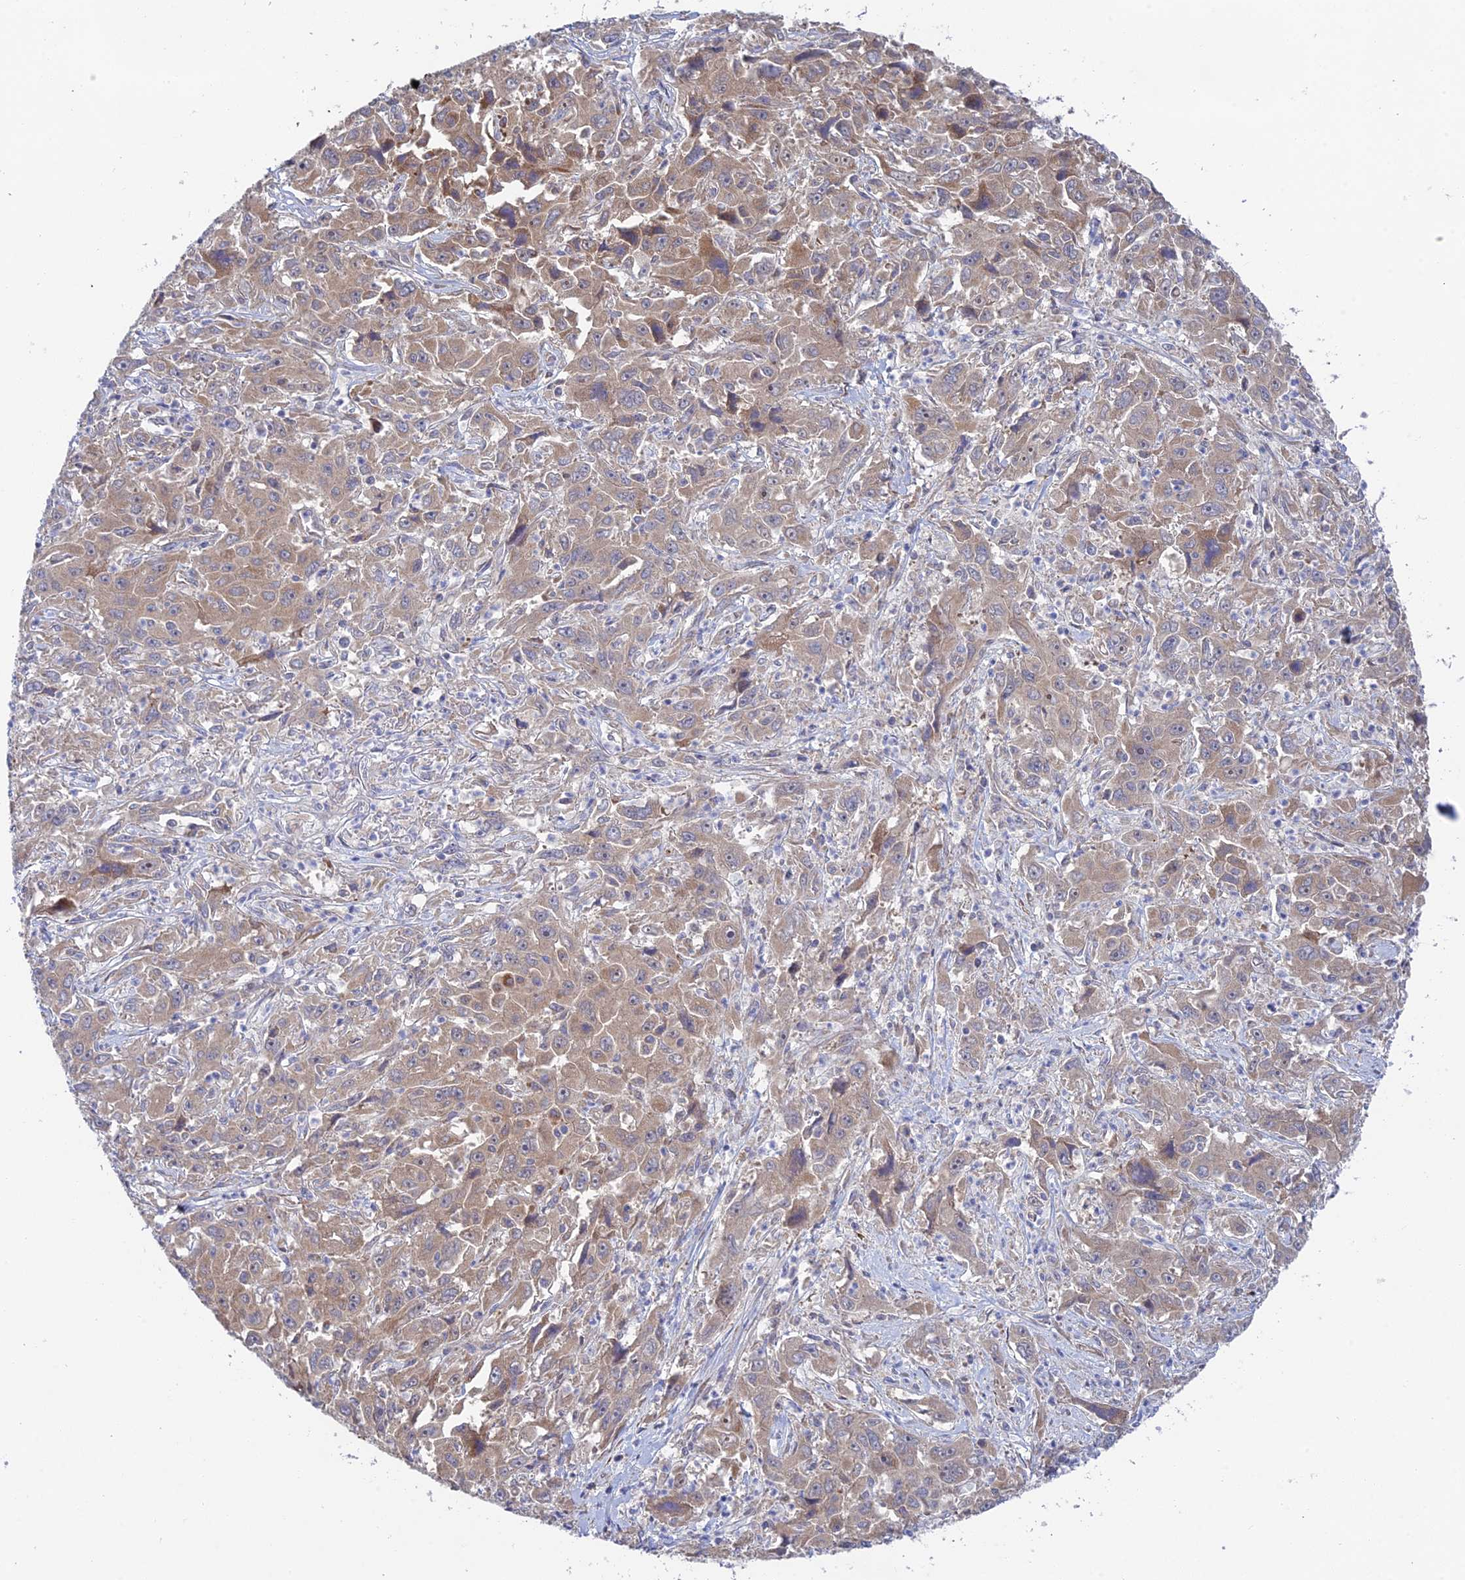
{"staining": {"intensity": "weak", "quantity": ">75%", "location": "cytoplasmic/membranous"}, "tissue": "liver cancer", "cell_type": "Tumor cells", "image_type": "cancer", "snomed": [{"axis": "morphology", "description": "Carcinoma, Hepatocellular, NOS"}, {"axis": "topography", "description": "Liver"}], "caption": "Liver cancer (hepatocellular carcinoma) stained with a brown dye demonstrates weak cytoplasmic/membranous positive expression in approximately >75% of tumor cells.", "gene": "INCA1", "patient": {"sex": "male", "age": 63}}